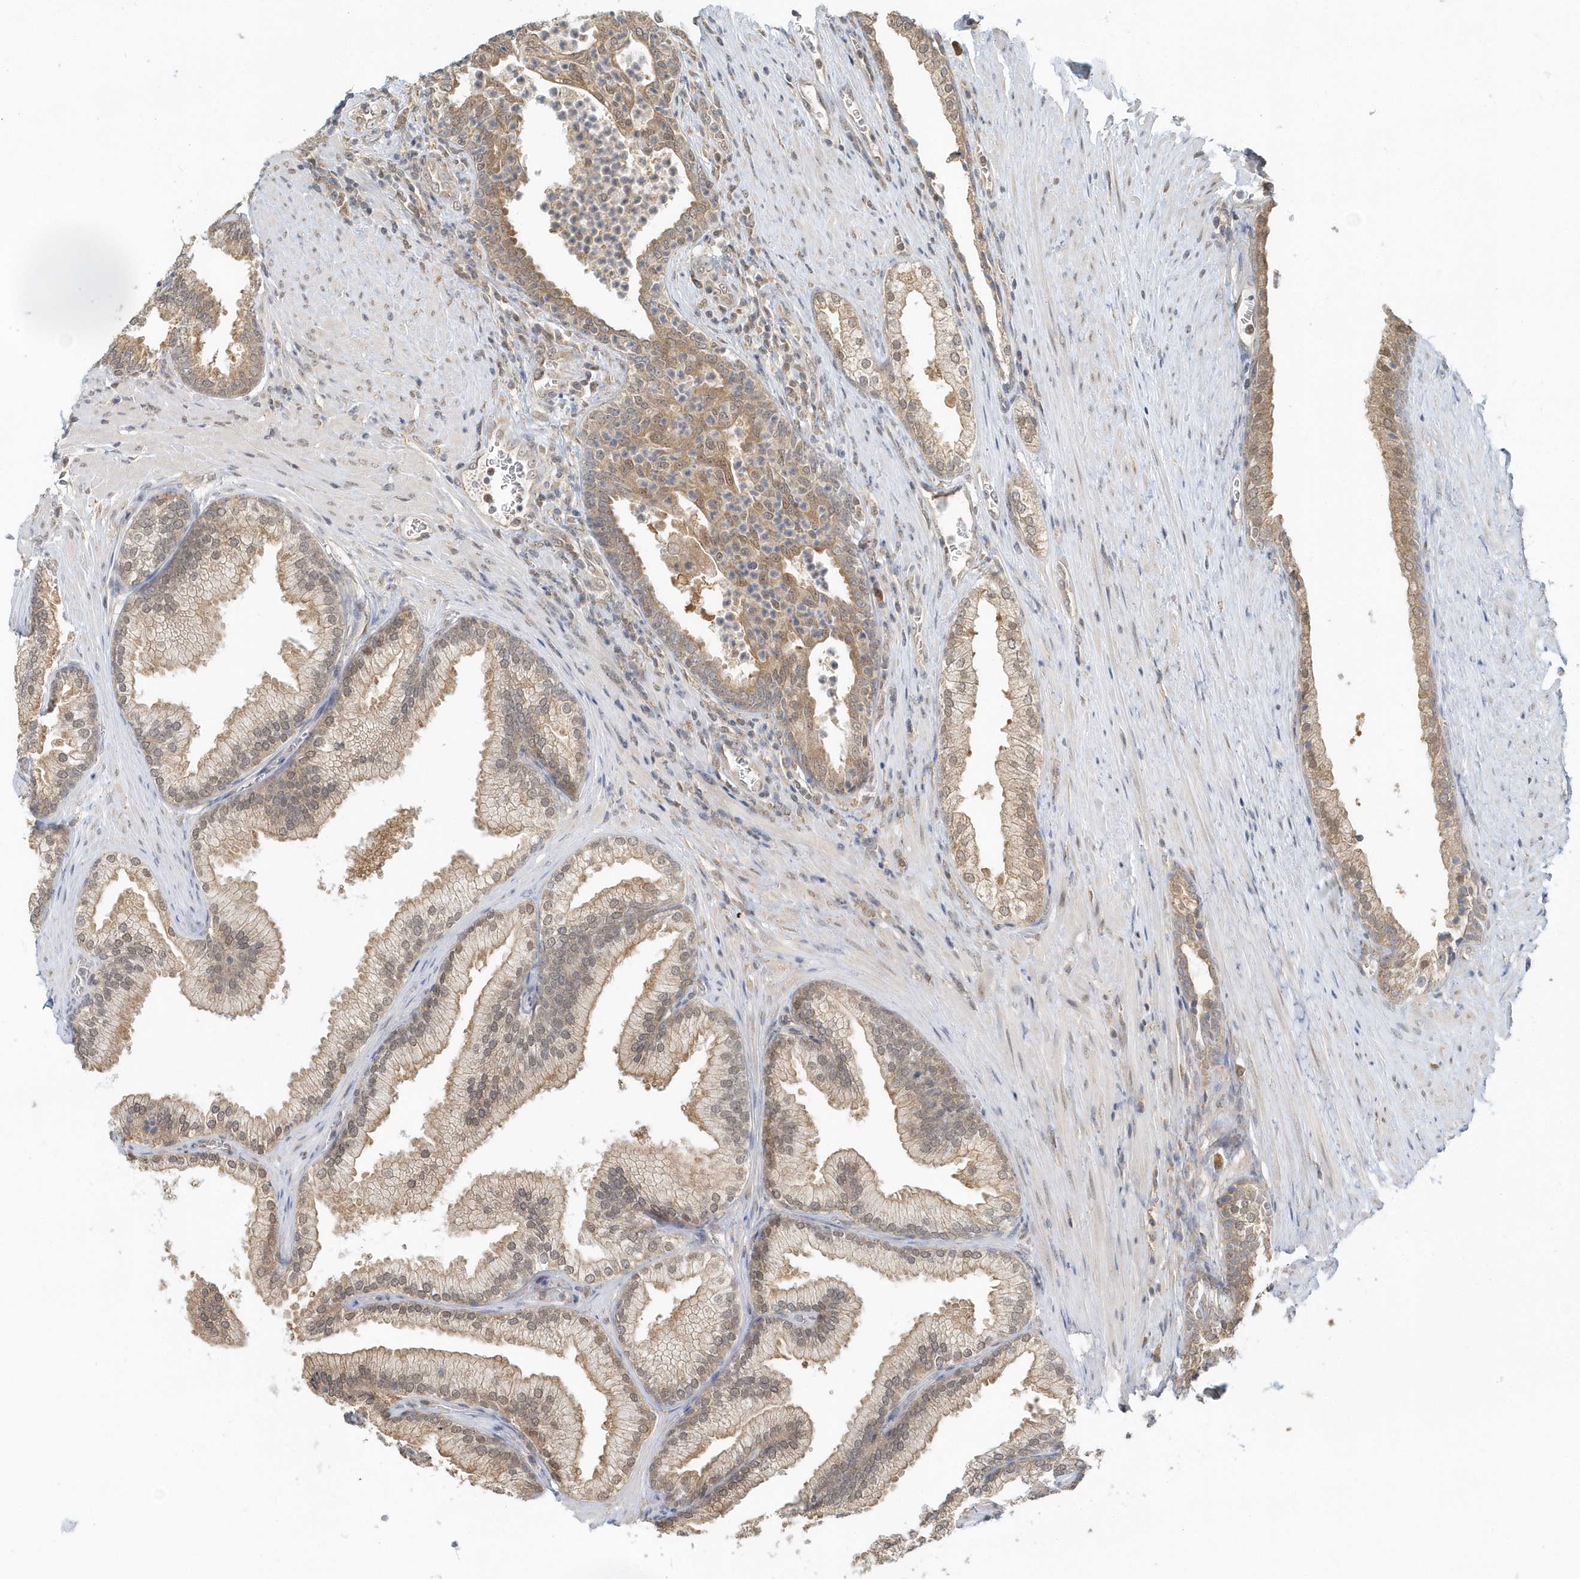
{"staining": {"intensity": "moderate", "quantity": ">75%", "location": "cytoplasmic/membranous,nuclear"}, "tissue": "prostate", "cell_type": "Glandular cells", "image_type": "normal", "snomed": [{"axis": "morphology", "description": "Normal tissue, NOS"}, {"axis": "topography", "description": "Prostate"}], "caption": "The immunohistochemical stain highlights moderate cytoplasmic/membranous,nuclear expression in glandular cells of unremarkable prostate.", "gene": "PSMD6", "patient": {"sex": "male", "age": 76}}